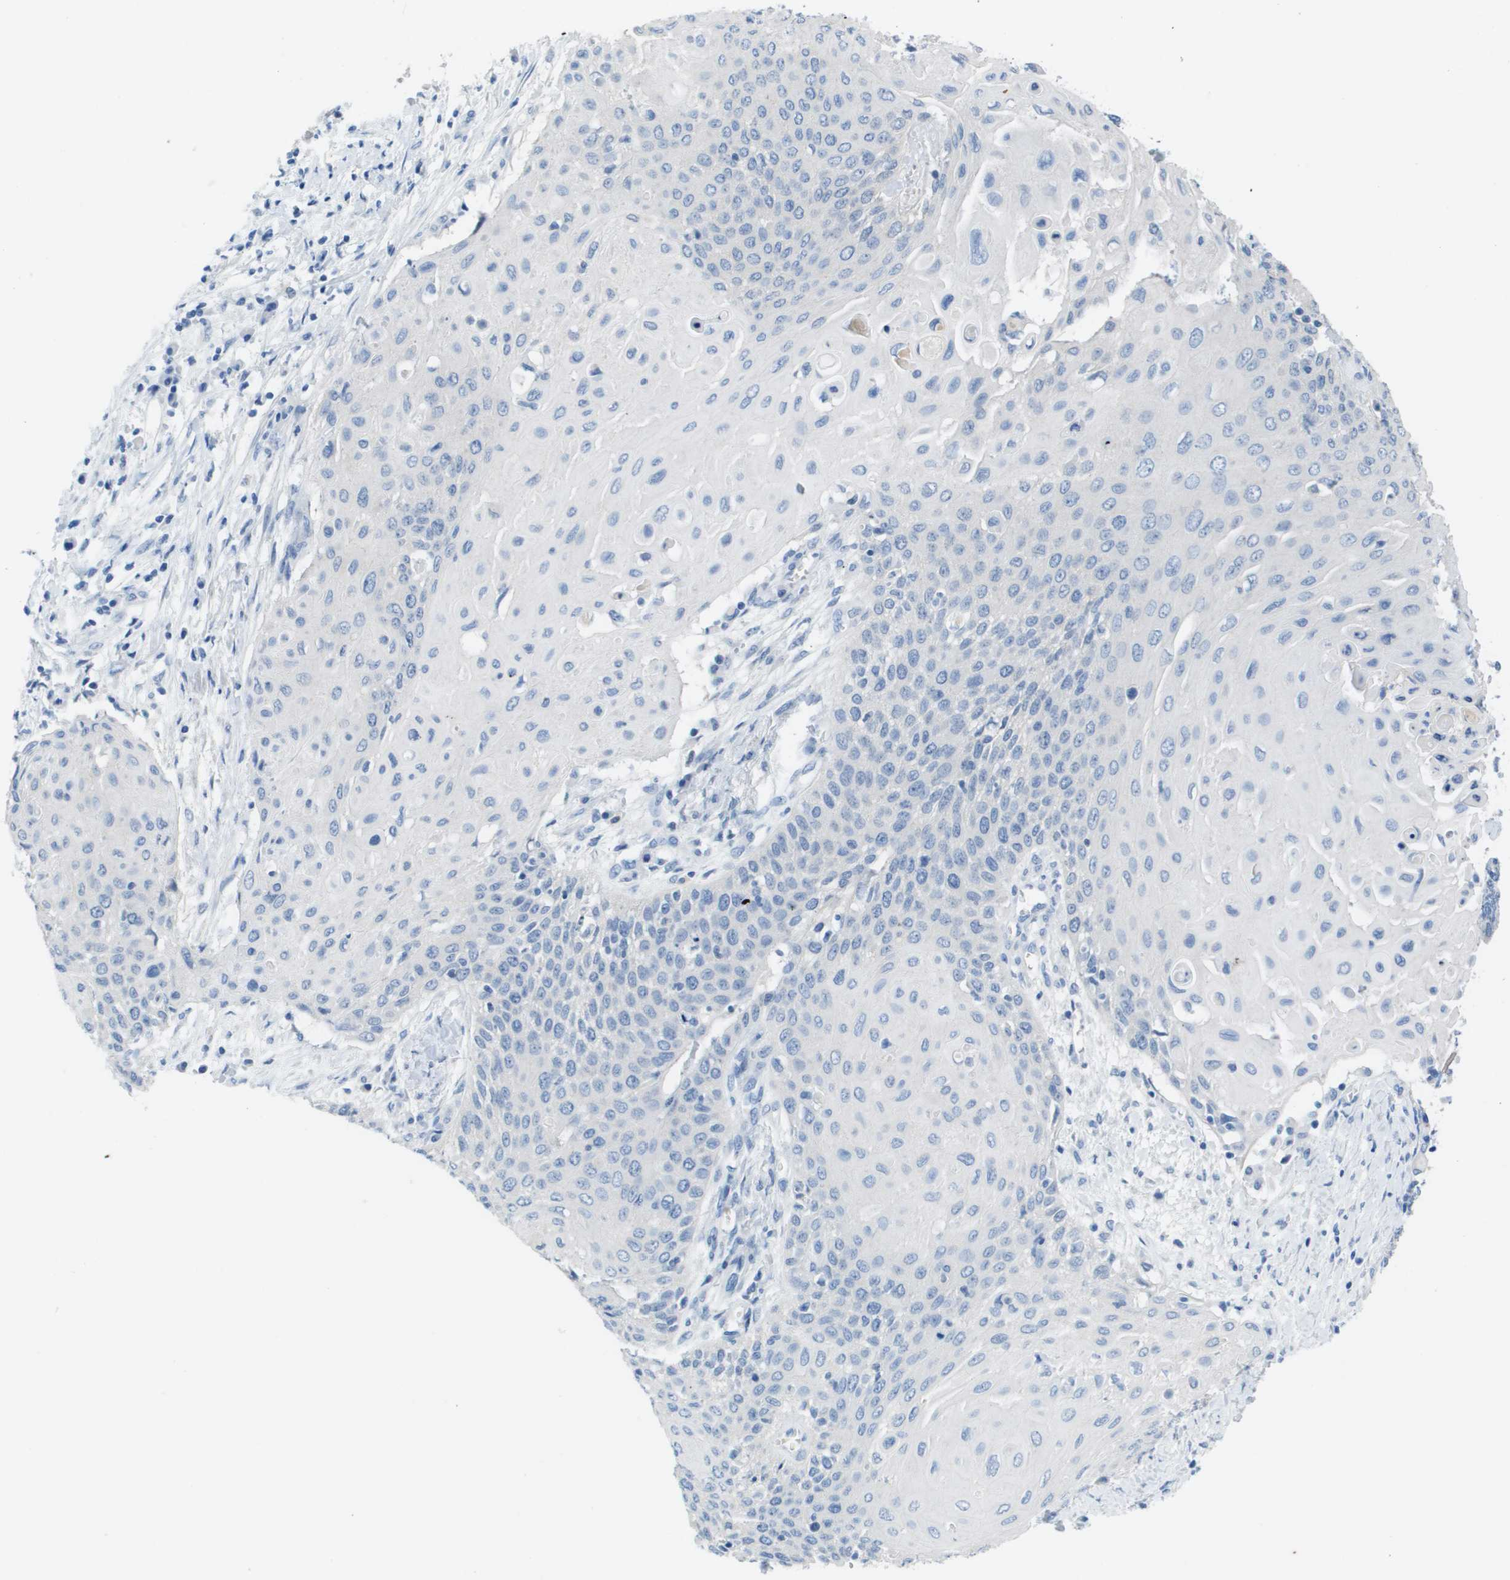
{"staining": {"intensity": "negative", "quantity": "none", "location": "none"}, "tissue": "cervical cancer", "cell_type": "Tumor cells", "image_type": "cancer", "snomed": [{"axis": "morphology", "description": "Squamous cell carcinoma, NOS"}, {"axis": "topography", "description": "Cervix"}], "caption": "A histopathology image of squamous cell carcinoma (cervical) stained for a protein exhibits no brown staining in tumor cells.", "gene": "NCS1", "patient": {"sex": "female", "age": 39}}